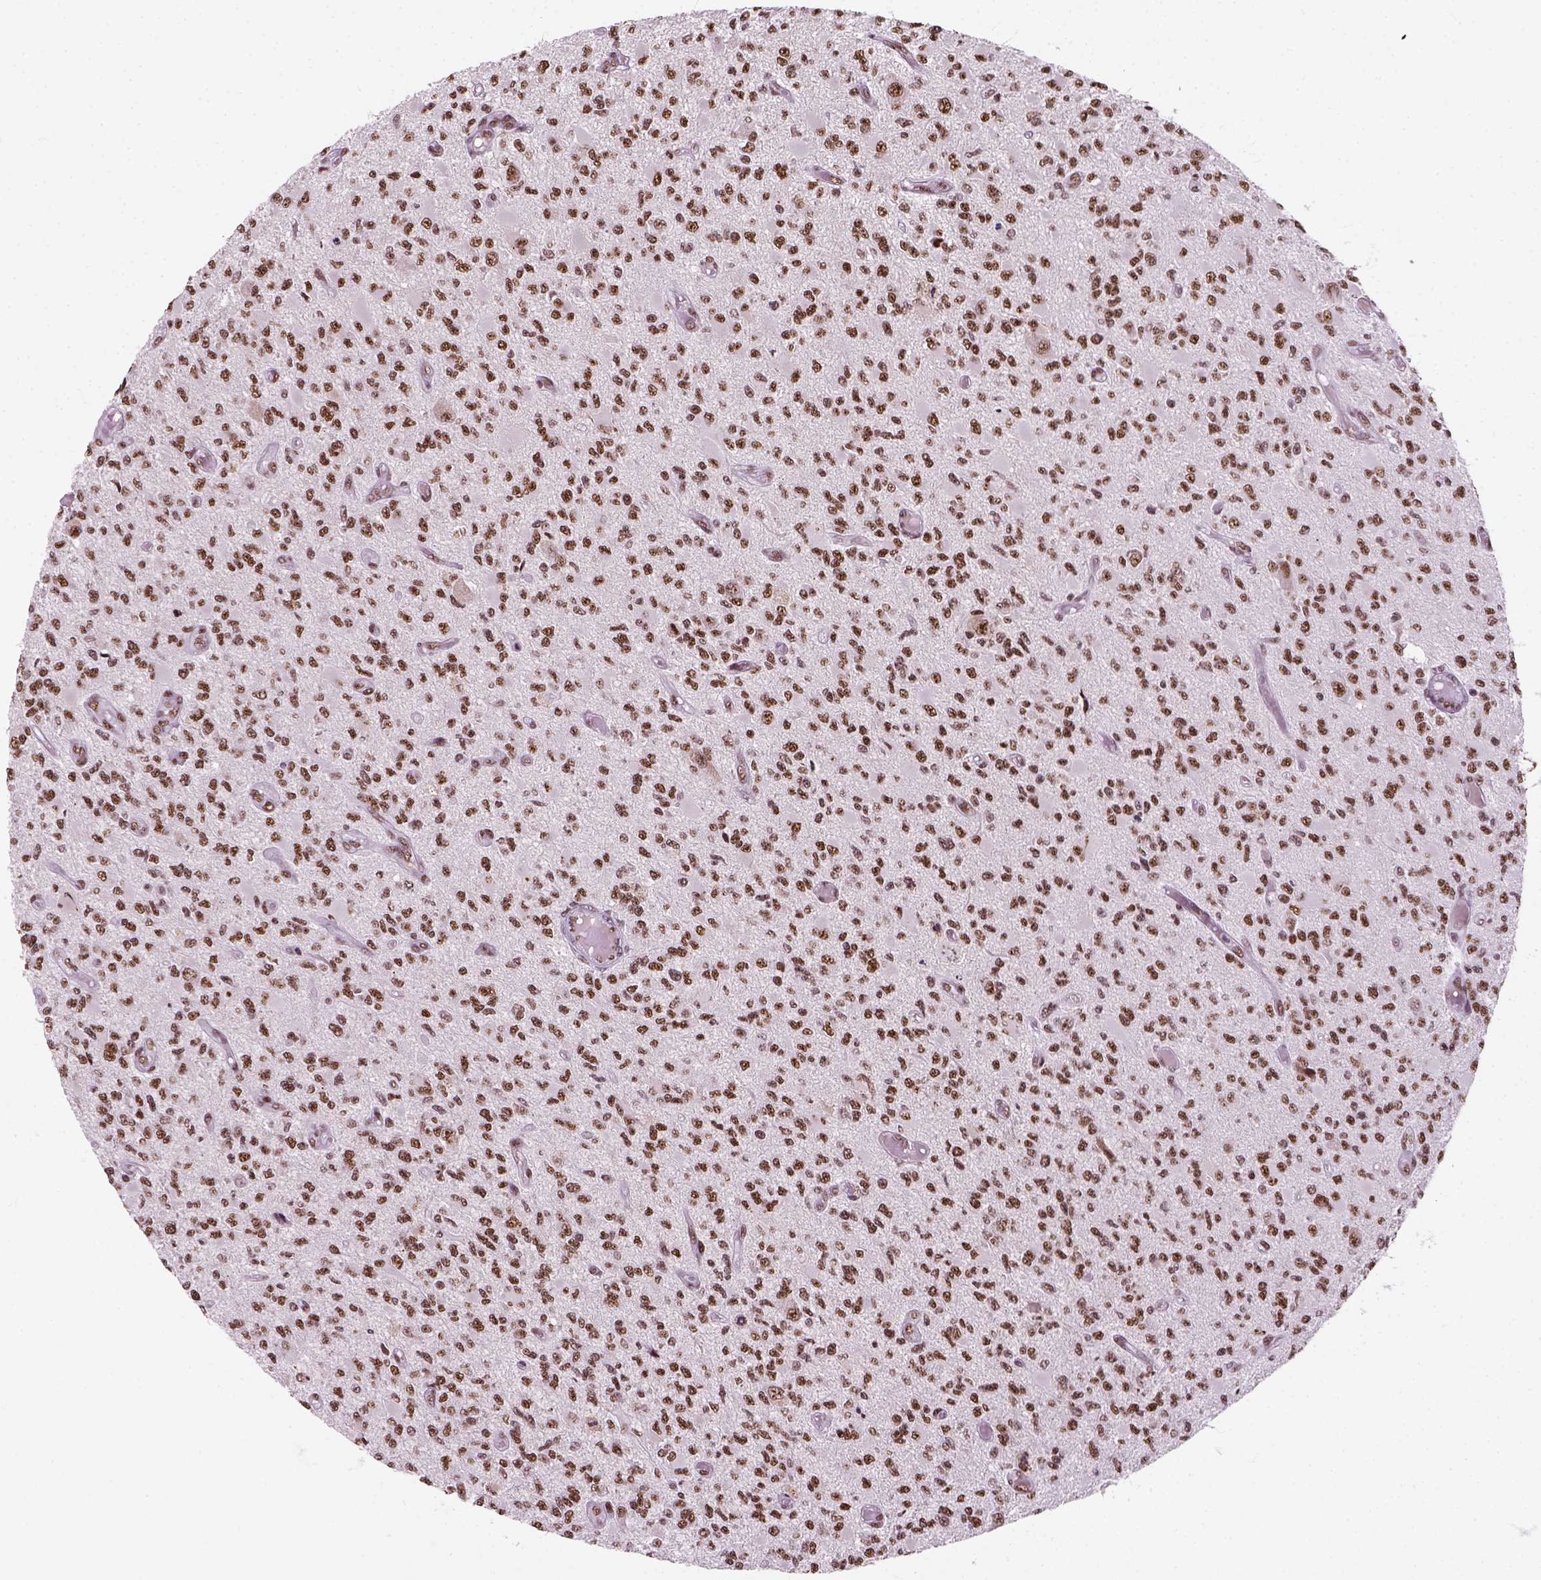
{"staining": {"intensity": "moderate", "quantity": ">75%", "location": "nuclear"}, "tissue": "glioma", "cell_type": "Tumor cells", "image_type": "cancer", "snomed": [{"axis": "morphology", "description": "Glioma, malignant, High grade"}, {"axis": "topography", "description": "Brain"}], "caption": "Brown immunohistochemical staining in glioma displays moderate nuclear expression in about >75% of tumor cells. The staining is performed using DAB brown chromogen to label protein expression. The nuclei are counter-stained blue using hematoxylin.", "gene": "GTF2F1", "patient": {"sex": "female", "age": 63}}